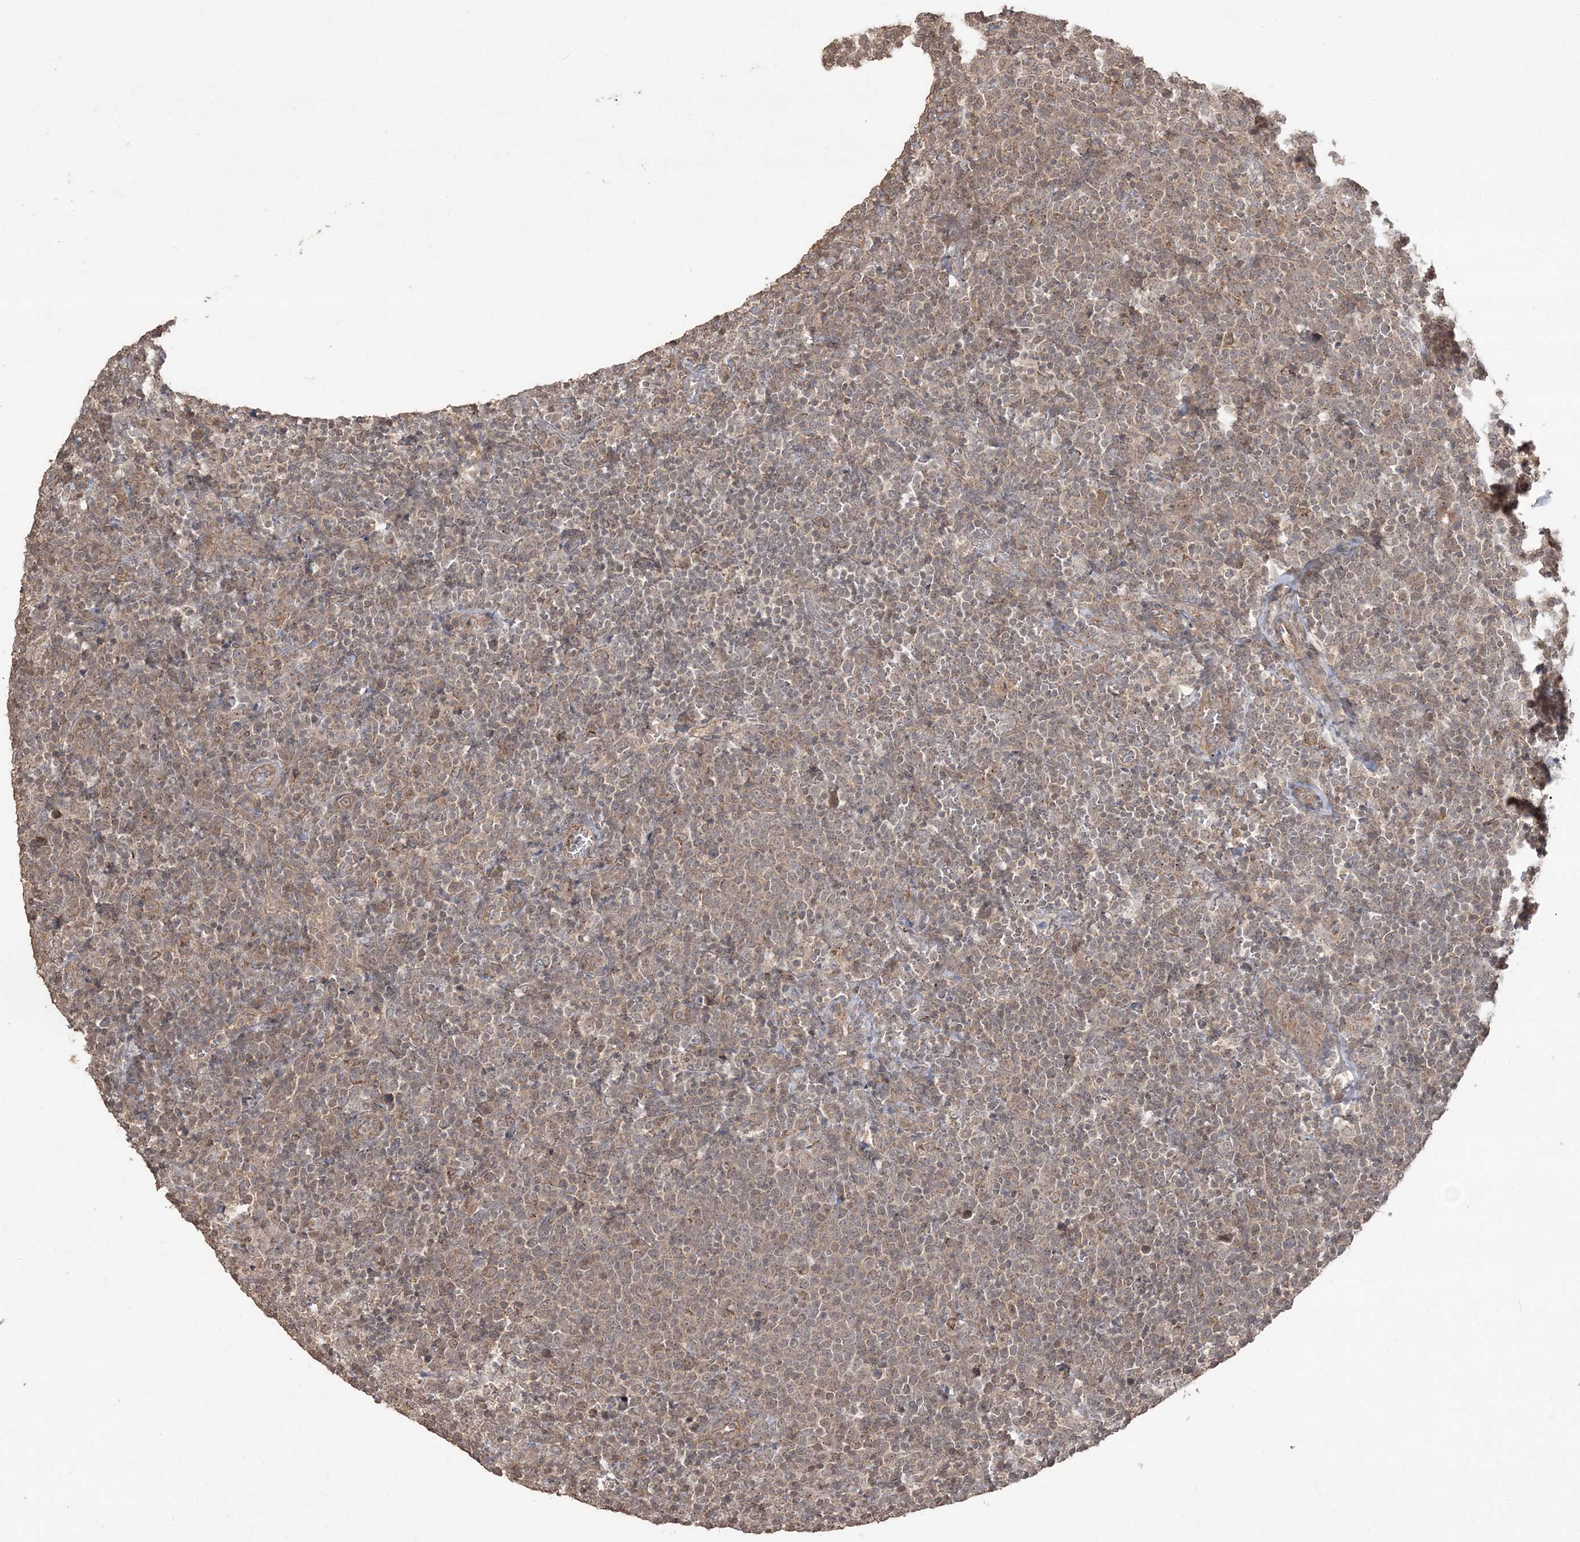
{"staining": {"intensity": "weak", "quantity": "25%-75%", "location": "cytoplasmic/membranous"}, "tissue": "lymphoma", "cell_type": "Tumor cells", "image_type": "cancer", "snomed": [{"axis": "morphology", "description": "Malignant lymphoma, non-Hodgkin's type, High grade"}, {"axis": "topography", "description": "Lymph node"}], "caption": "Immunohistochemical staining of high-grade malignant lymphoma, non-Hodgkin's type shows weak cytoplasmic/membranous protein positivity in about 25%-75% of tumor cells.", "gene": "EHHADH", "patient": {"sex": "male", "age": 61}}